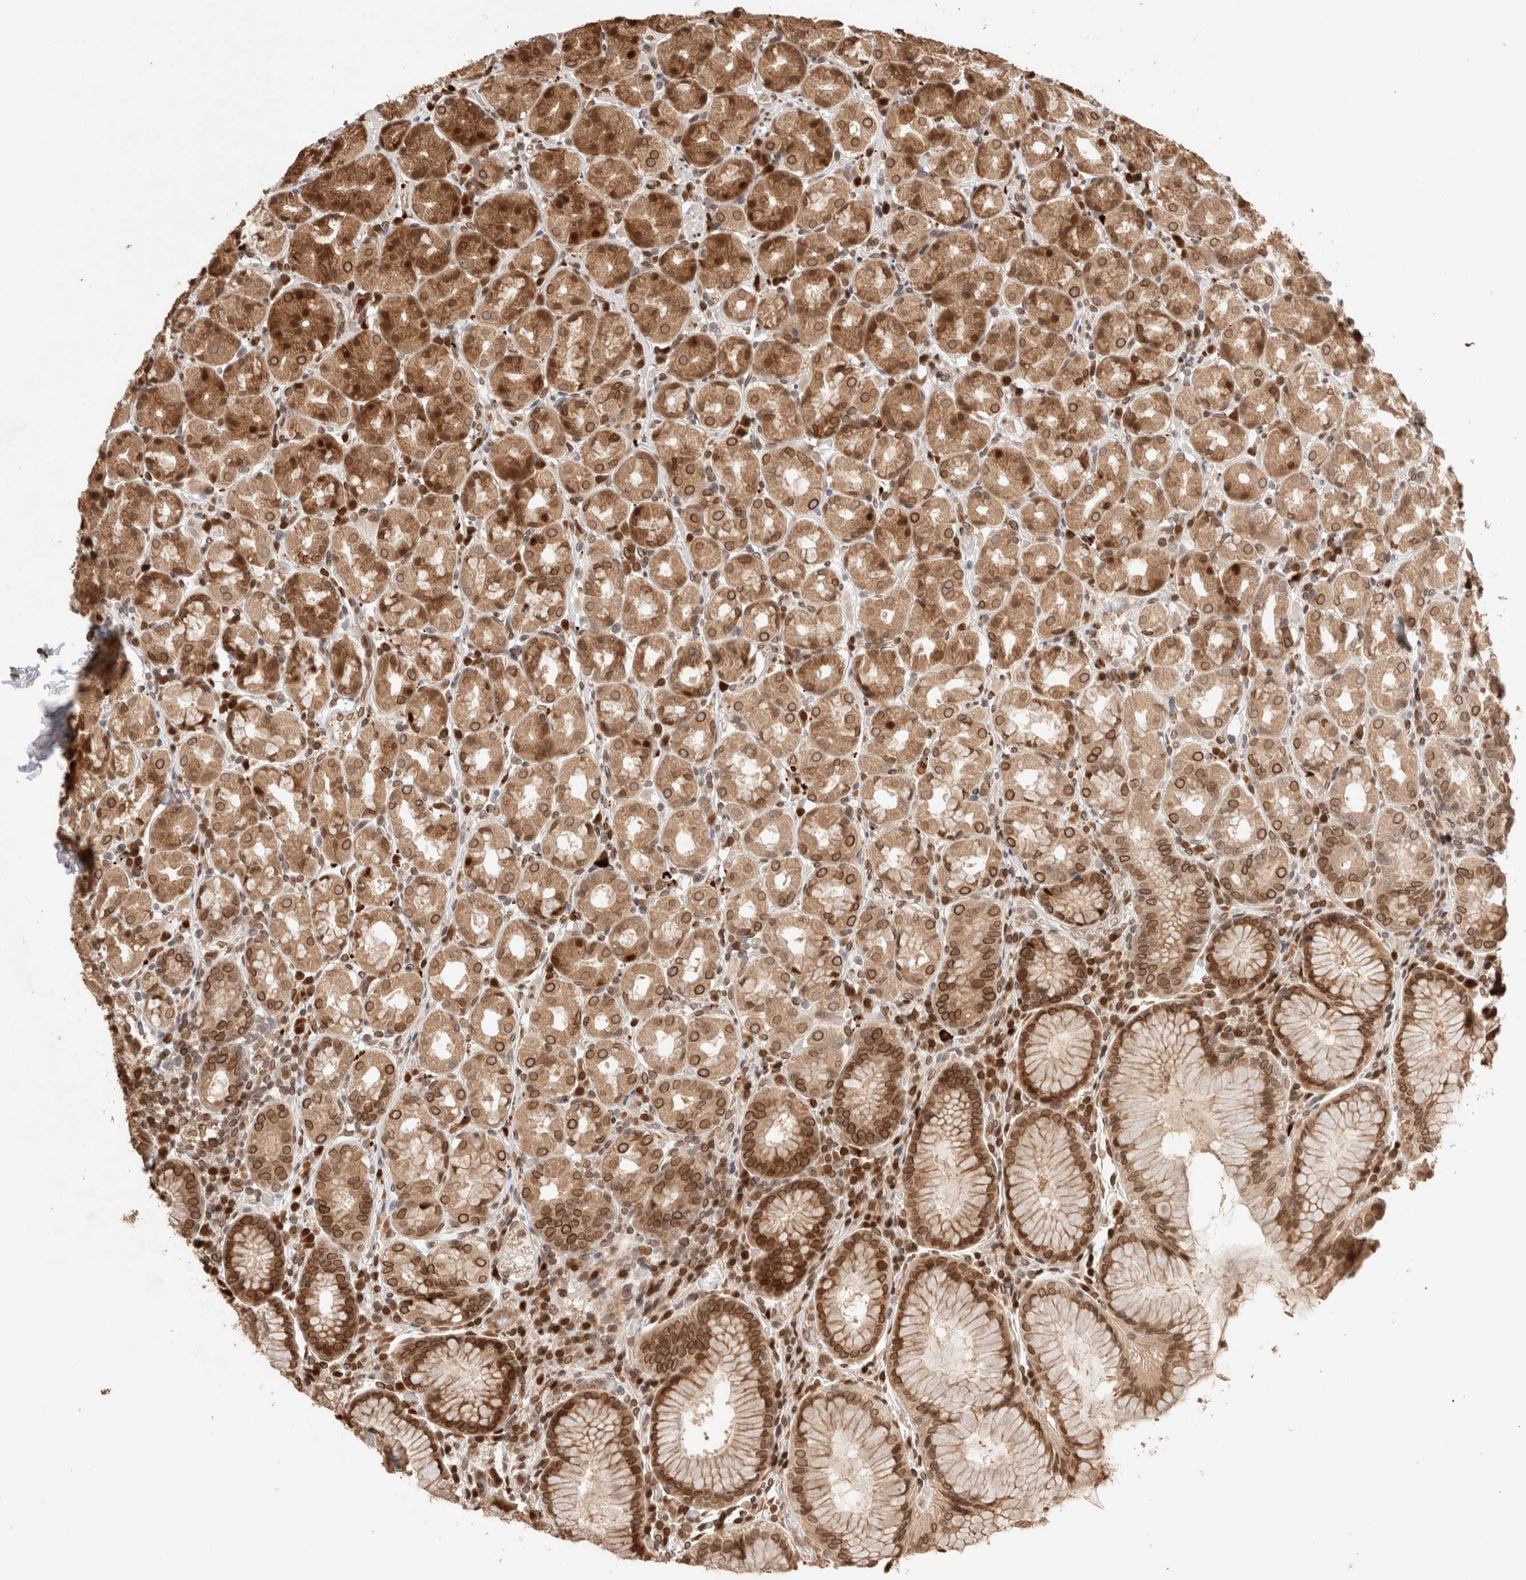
{"staining": {"intensity": "moderate", "quantity": ">75%", "location": "cytoplasmic/membranous,nuclear"}, "tissue": "stomach", "cell_type": "Glandular cells", "image_type": "normal", "snomed": [{"axis": "morphology", "description": "Normal tissue, NOS"}, {"axis": "topography", "description": "Stomach, lower"}], "caption": "Normal stomach shows moderate cytoplasmic/membranous,nuclear staining in approximately >75% of glandular cells, visualized by immunohistochemistry.", "gene": "TPR", "patient": {"sex": "female", "age": 56}}